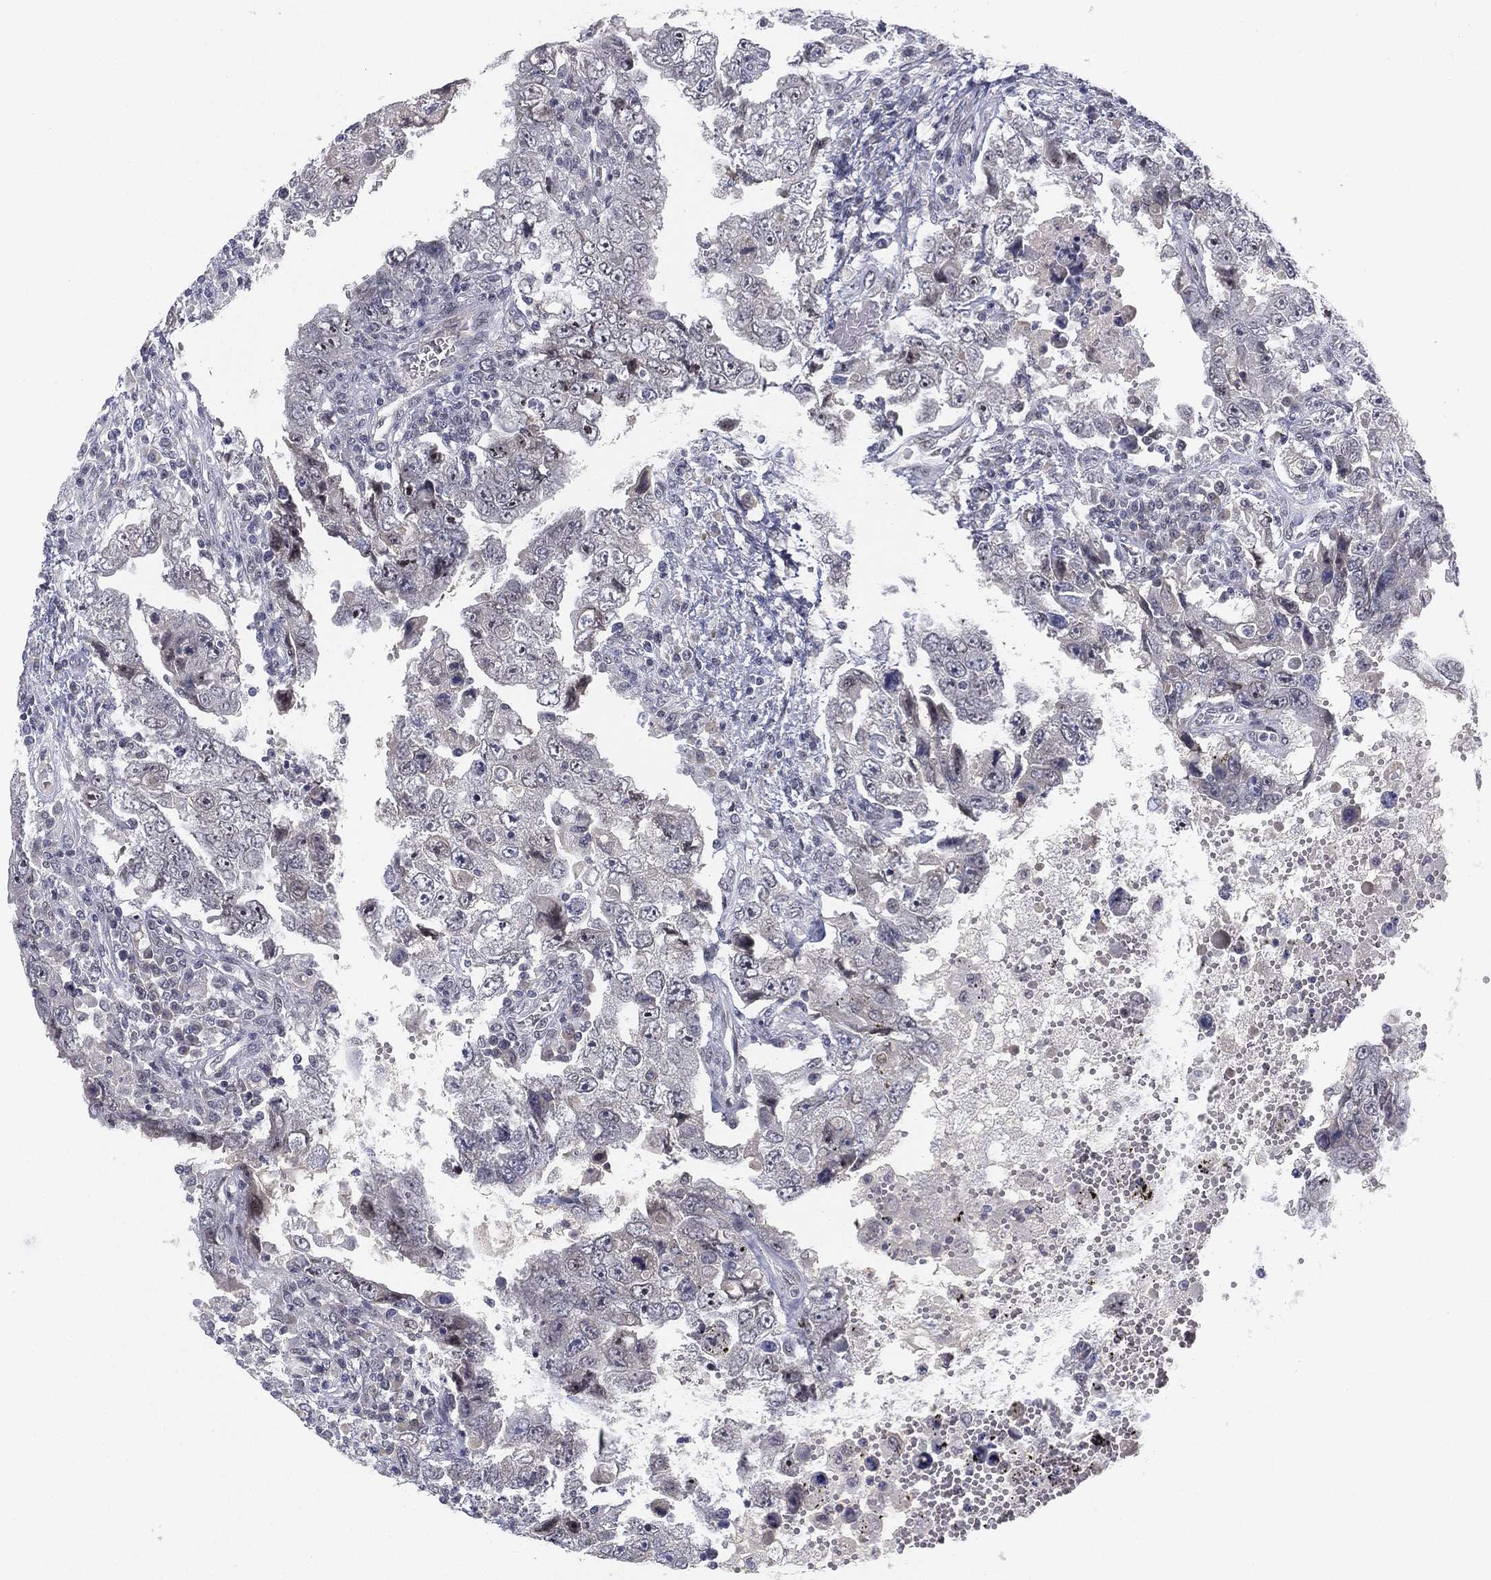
{"staining": {"intensity": "negative", "quantity": "none", "location": "none"}, "tissue": "testis cancer", "cell_type": "Tumor cells", "image_type": "cancer", "snomed": [{"axis": "morphology", "description": "Carcinoma, Embryonal, NOS"}, {"axis": "topography", "description": "Testis"}], "caption": "An immunohistochemistry photomicrograph of testis embryonal carcinoma is shown. There is no staining in tumor cells of testis embryonal carcinoma.", "gene": "MS4A8", "patient": {"sex": "male", "age": 26}}